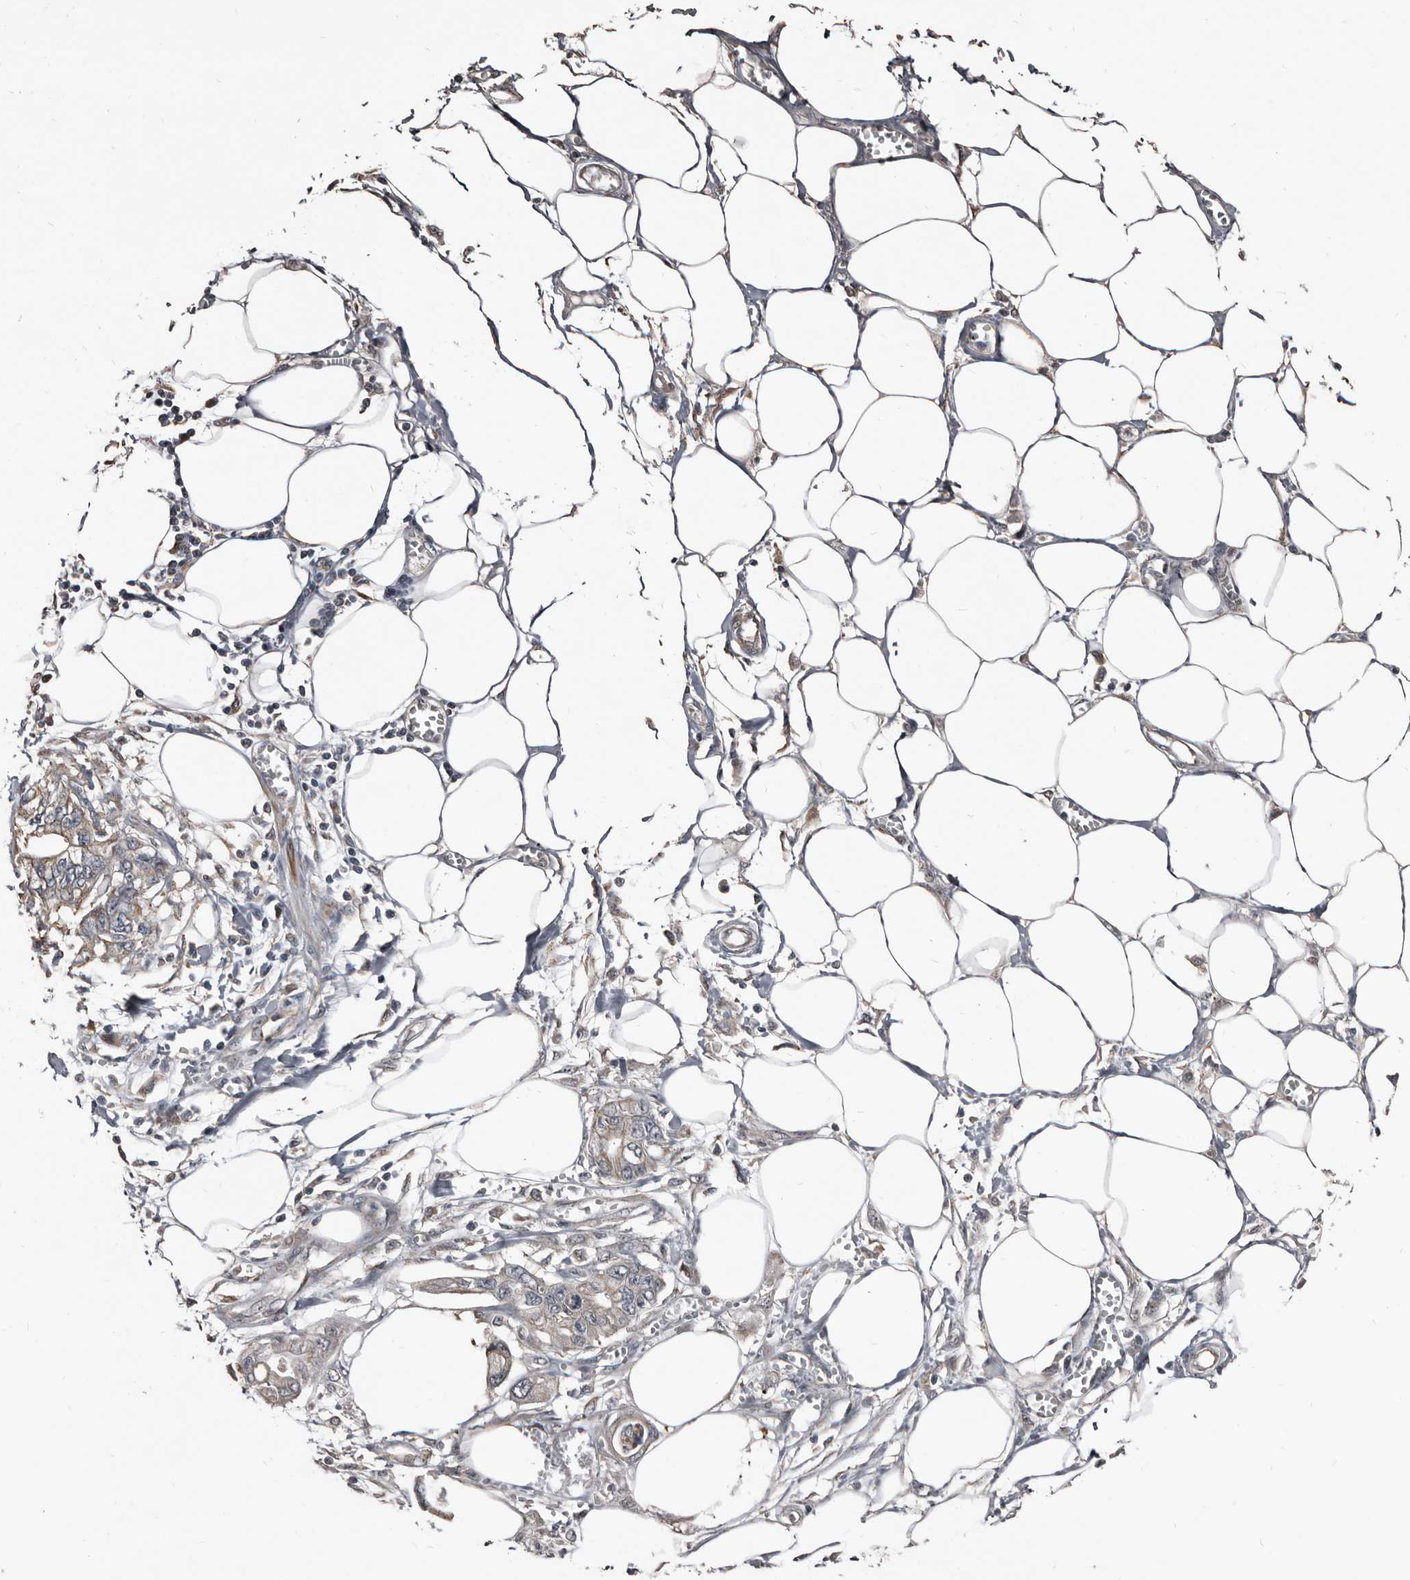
{"staining": {"intensity": "moderate", "quantity": "25%-75%", "location": "cytoplasmic/membranous"}, "tissue": "pancreatic cancer", "cell_type": "Tumor cells", "image_type": "cancer", "snomed": [{"axis": "morphology", "description": "Adenocarcinoma, NOS"}, {"axis": "topography", "description": "Pancreas"}], "caption": "This micrograph reveals pancreatic cancer stained with immunohistochemistry to label a protein in brown. The cytoplasmic/membranous of tumor cells show moderate positivity for the protein. Nuclei are counter-stained blue.", "gene": "DHPS", "patient": {"sex": "male", "age": 56}}